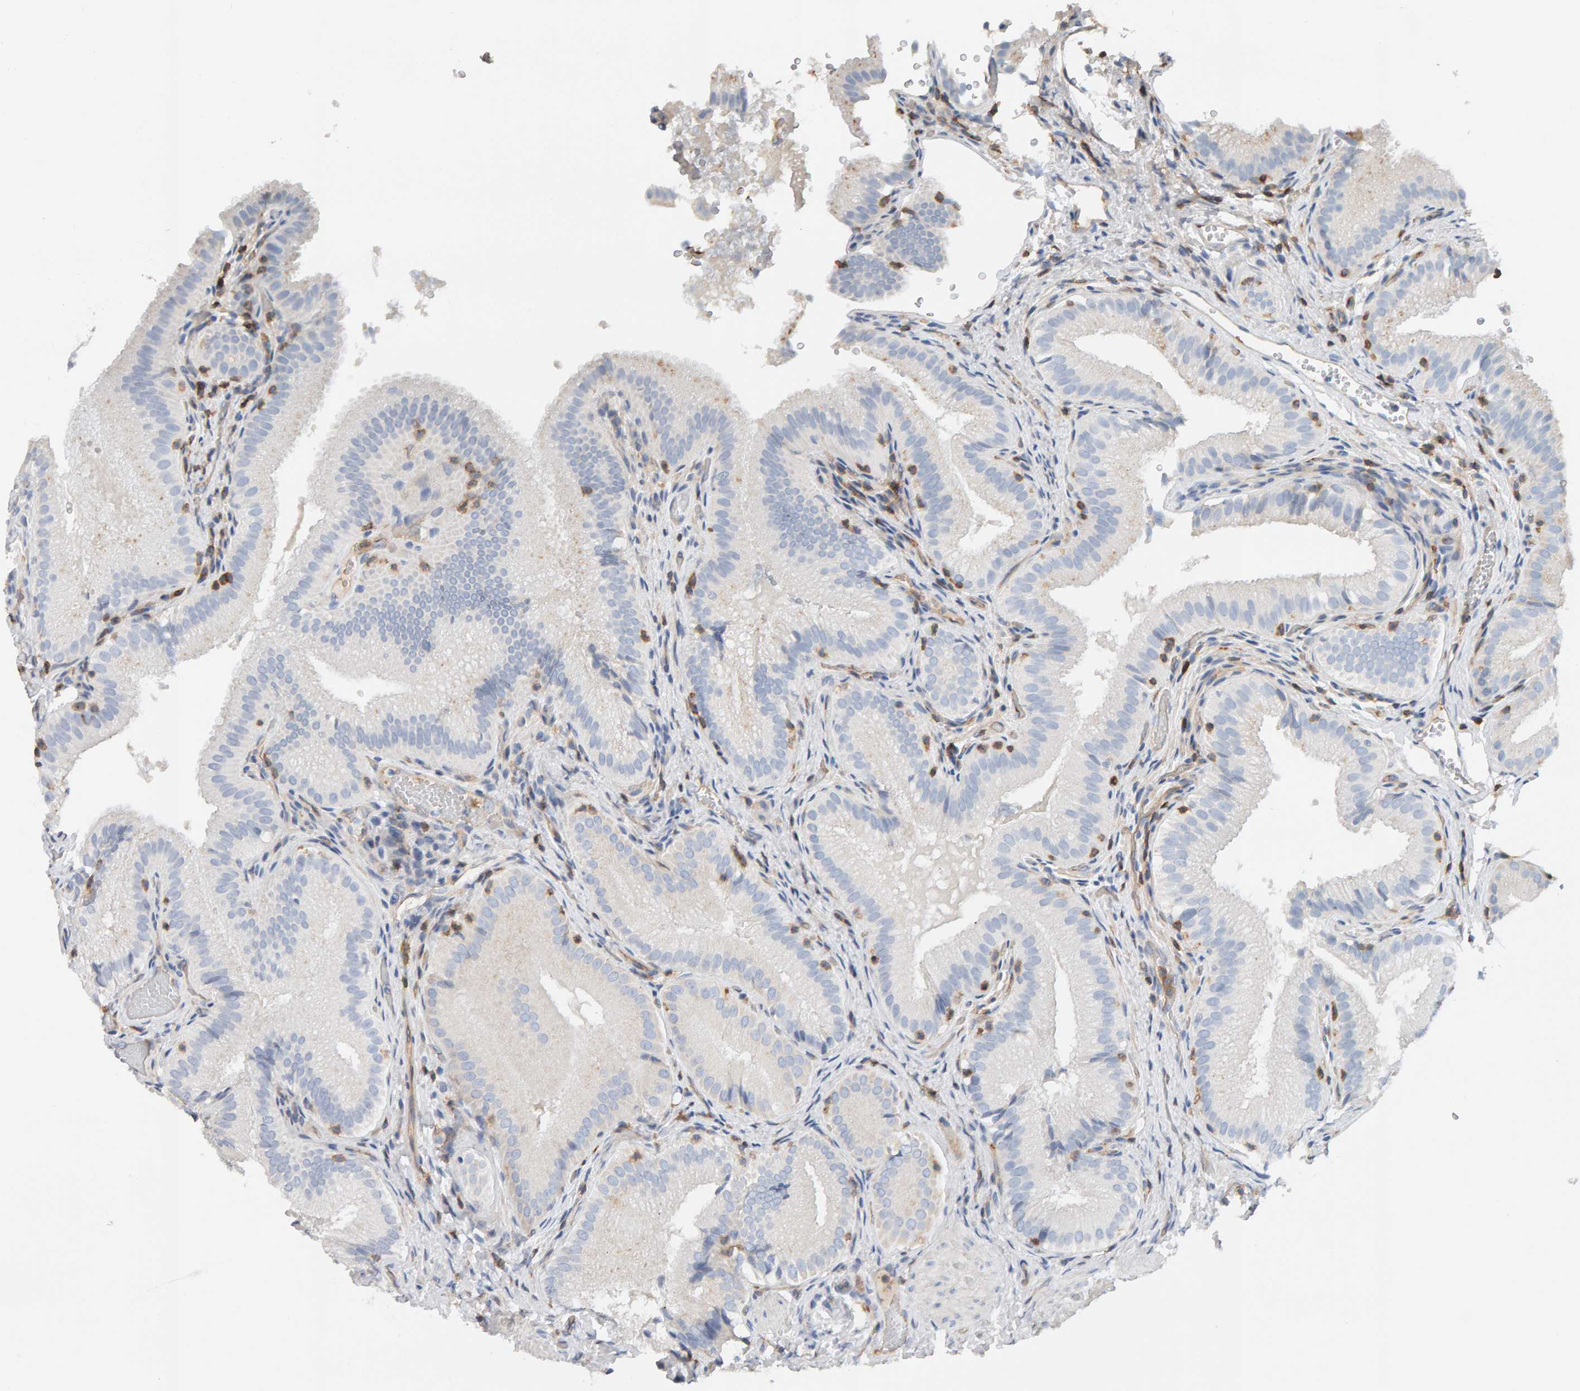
{"staining": {"intensity": "moderate", "quantity": "<25%", "location": "cytoplasmic/membranous"}, "tissue": "gallbladder", "cell_type": "Glandular cells", "image_type": "normal", "snomed": [{"axis": "morphology", "description": "Normal tissue, NOS"}, {"axis": "topography", "description": "Gallbladder"}], "caption": "DAB immunohistochemical staining of benign gallbladder exhibits moderate cytoplasmic/membranous protein expression in about <25% of glandular cells. Nuclei are stained in blue.", "gene": "FYN", "patient": {"sex": "female", "age": 30}}